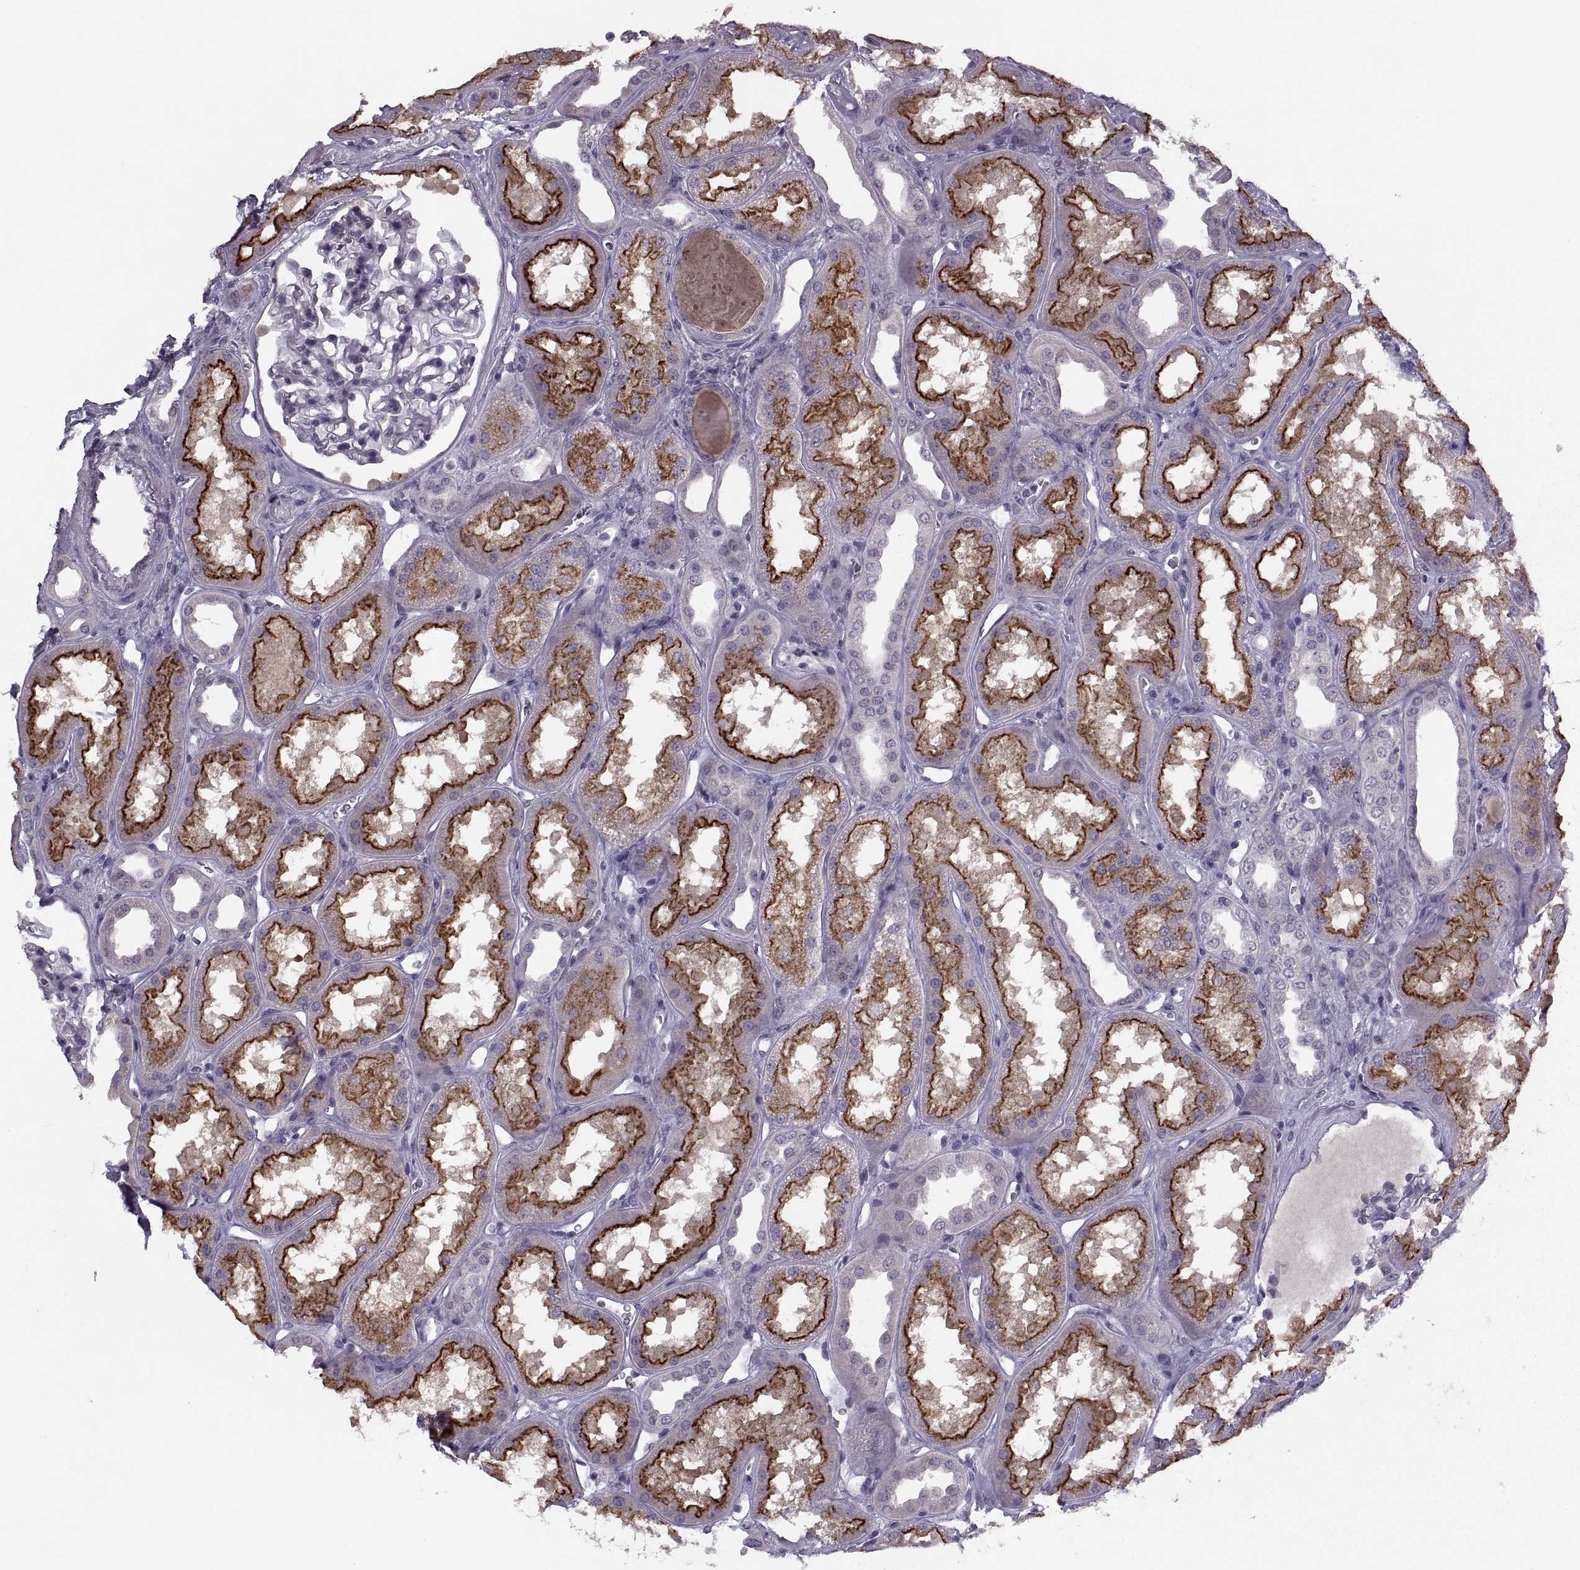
{"staining": {"intensity": "negative", "quantity": "none", "location": "none"}, "tissue": "kidney", "cell_type": "Cells in glomeruli", "image_type": "normal", "snomed": [{"axis": "morphology", "description": "Normal tissue, NOS"}, {"axis": "topography", "description": "Kidney"}], "caption": "The micrograph reveals no significant positivity in cells in glomeruli of kidney.", "gene": "CACNA1F", "patient": {"sex": "male", "age": 61}}